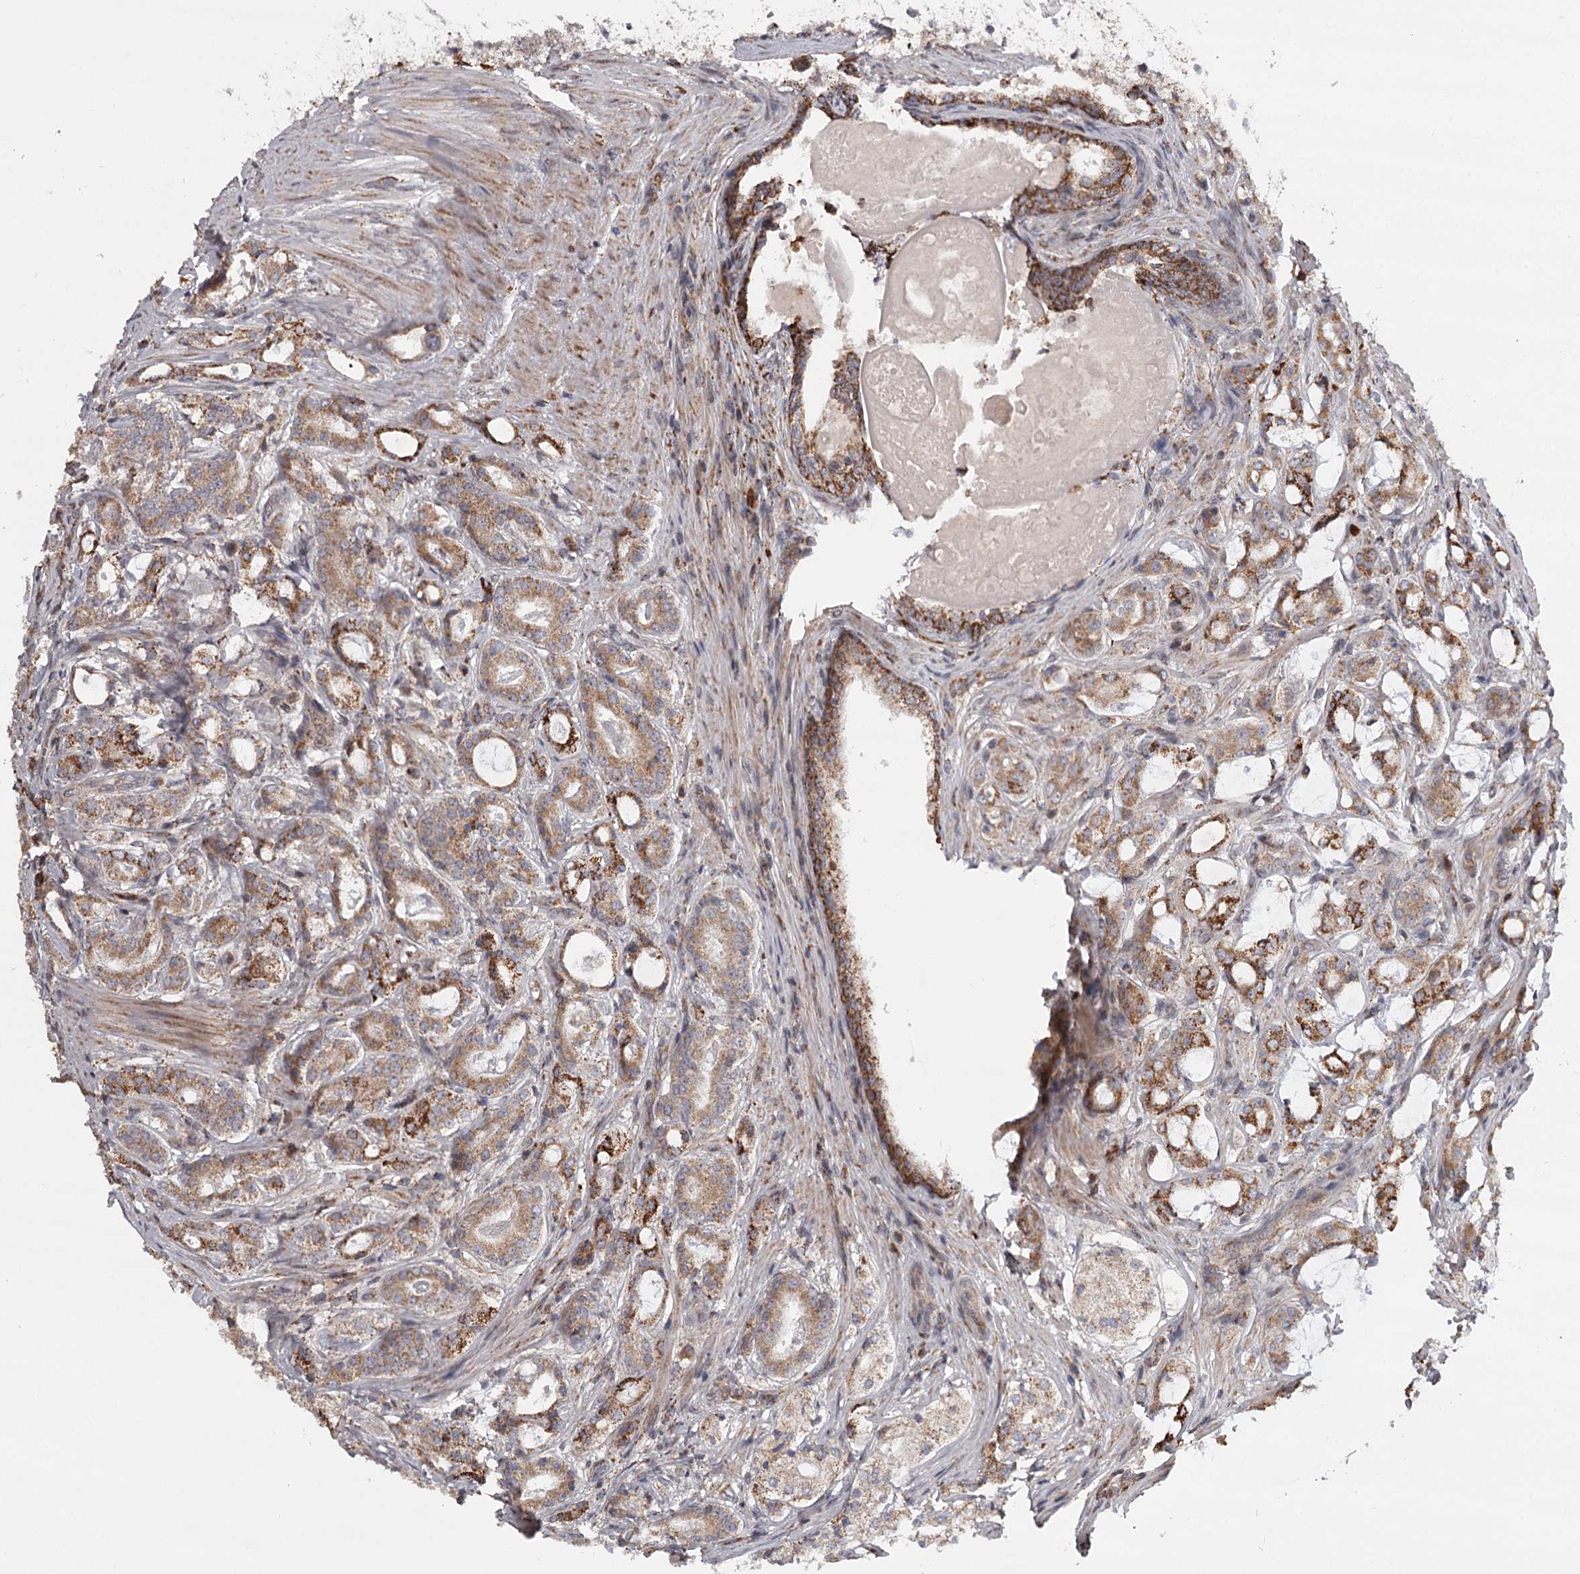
{"staining": {"intensity": "moderate", "quantity": ">75%", "location": "cytoplasmic/membranous"}, "tissue": "prostate cancer", "cell_type": "Tumor cells", "image_type": "cancer", "snomed": [{"axis": "morphology", "description": "Adenocarcinoma, High grade"}, {"axis": "topography", "description": "Prostate"}], "caption": "Immunohistochemistry (IHC) (DAB) staining of prostate high-grade adenocarcinoma demonstrates moderate cytoplasmic/membranous protein positivity in approximately >75% of tumor cells.", "gene": "CDC123", "patient": {"sex": "male", "age": 63}}